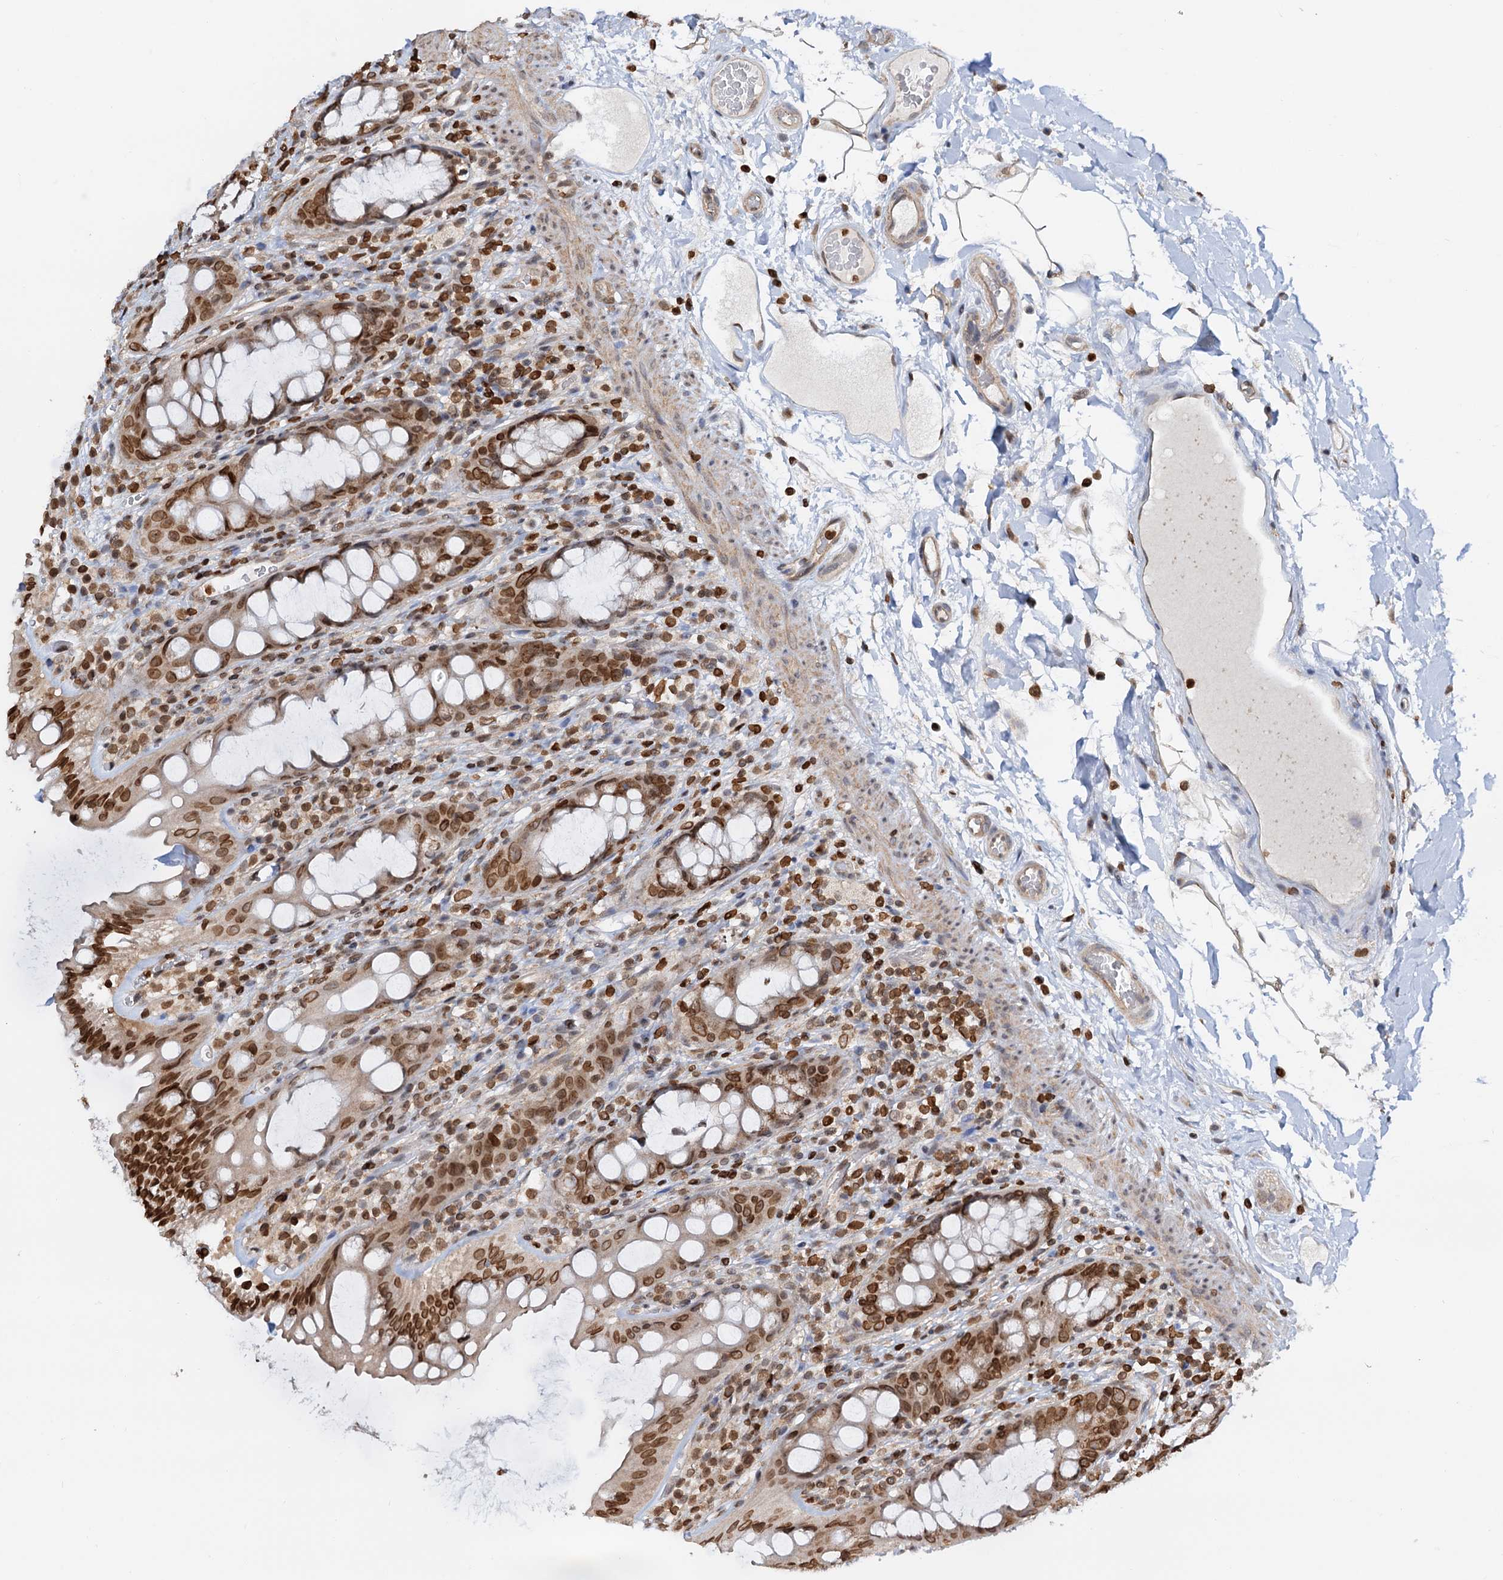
{"staining": {"intensity": "strong", "quantity": ">75%", "location": "nuclear"}, "tissue": "rectum", "cell_type": "Glandular cells", "image_type": "normal", "snomed": [{"axis": "morphology", "description": "Normal tissue, NOS"}, {"axis": "topography", "description": "Rectum"}], "caption": "An image showing strong nuclear expression in approximately >75% of glandular cells in normal rectum, as visualized by brown immunohistochemical staining.", "gene": "ZC3H13", "patient": {"sex": "female", "age": 57}}